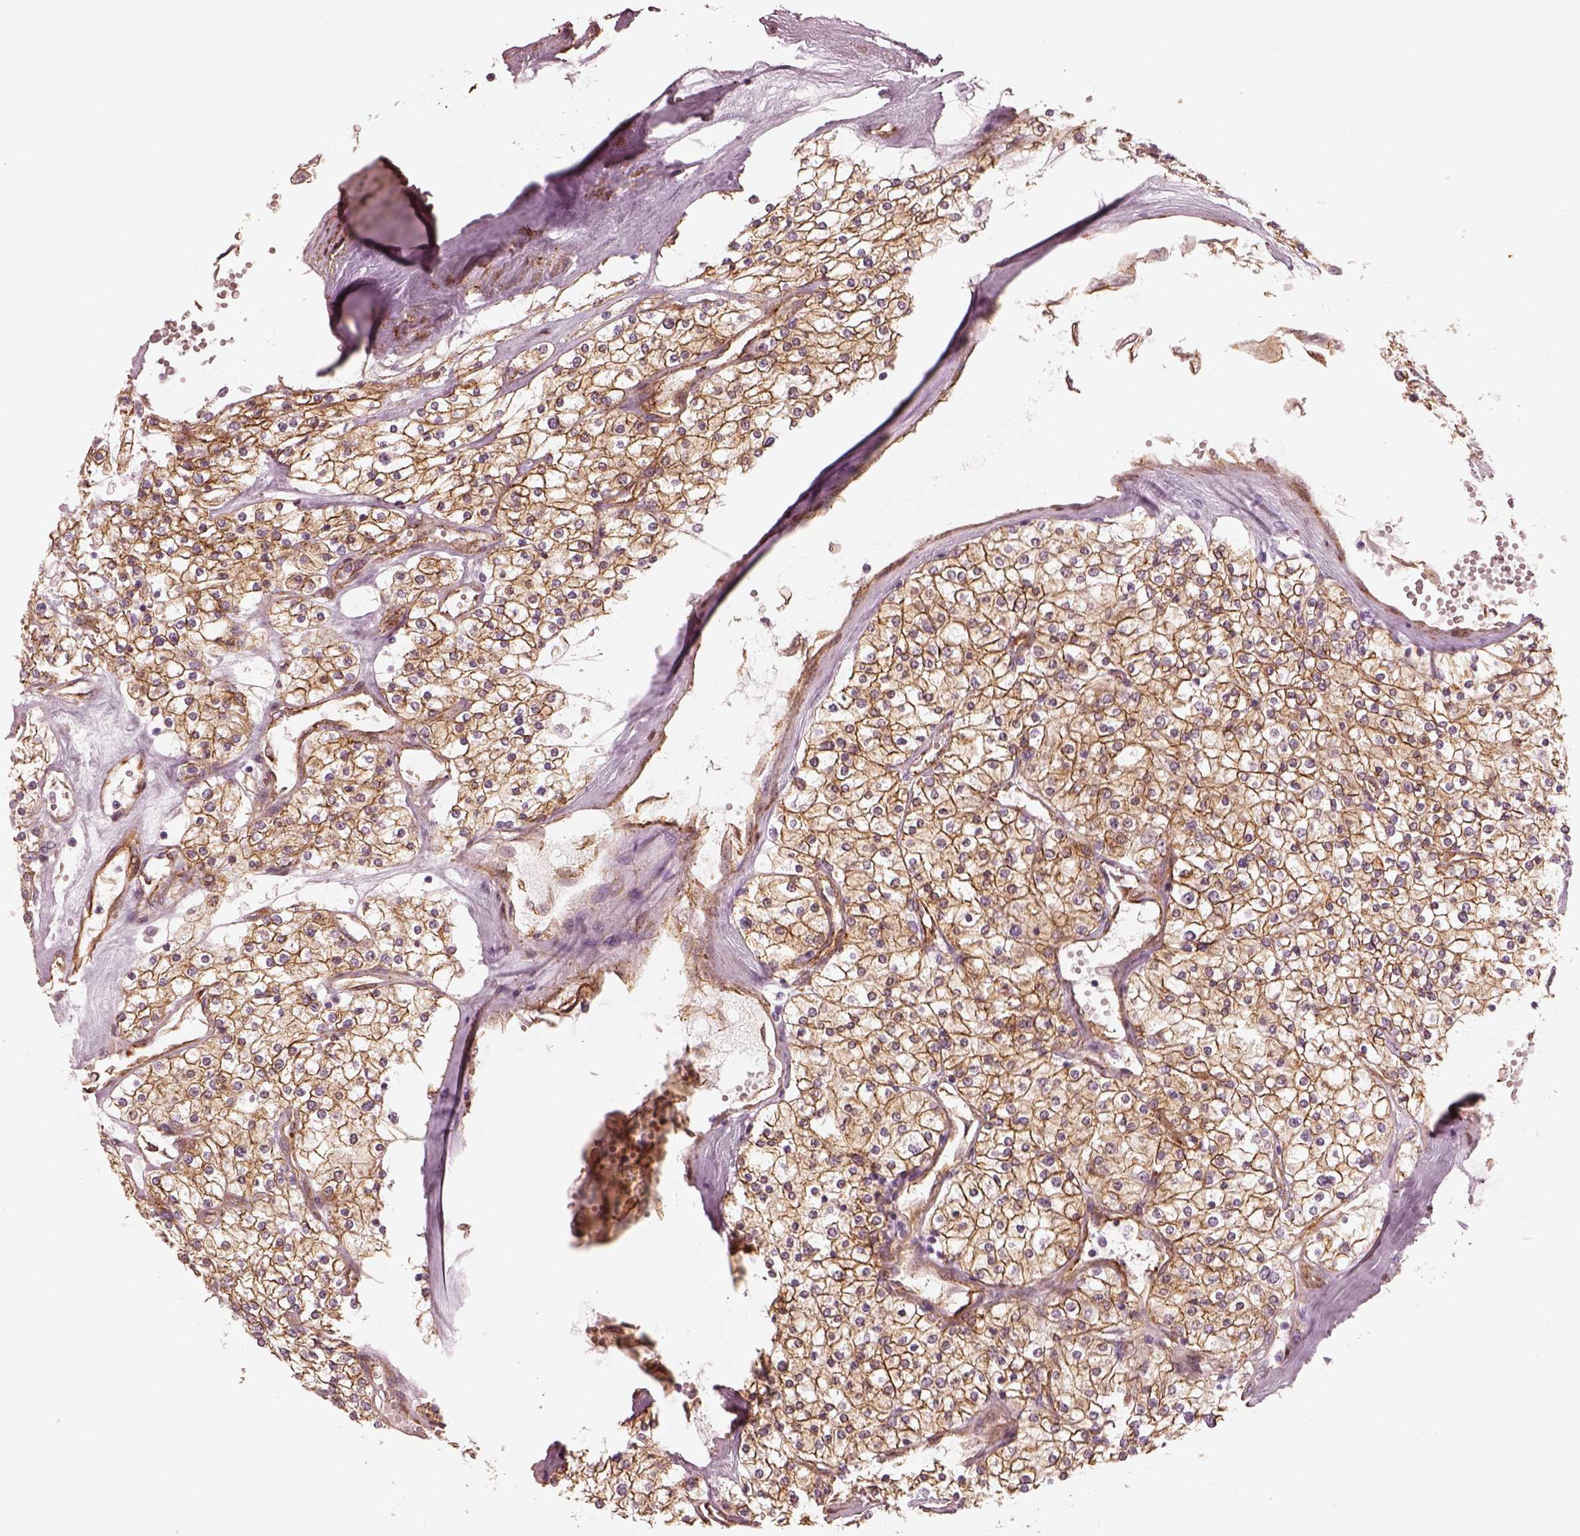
{"staining": {"intensity": "strong", "quantity": ">75%", "location": "cytoplasmic/membranous"}, "tissue": "renal cancer", "cell_type": "Tumor cells", "image_type": "cancer", "snomed": [{"axis": "morphology", "description": "Adenocarcinoma, NOS"}, {"axis": "topography", "description": "Kidney"}], "caption": "DAB (3,3'-diaminobenzidine) immunohistochemical staining of renal cancer shows strong cytoplasmic/membranous protein expression in approximately >75% of tumor cells.", "gene": "CRYM", "patient": {"sex": "male", "age": 80}}